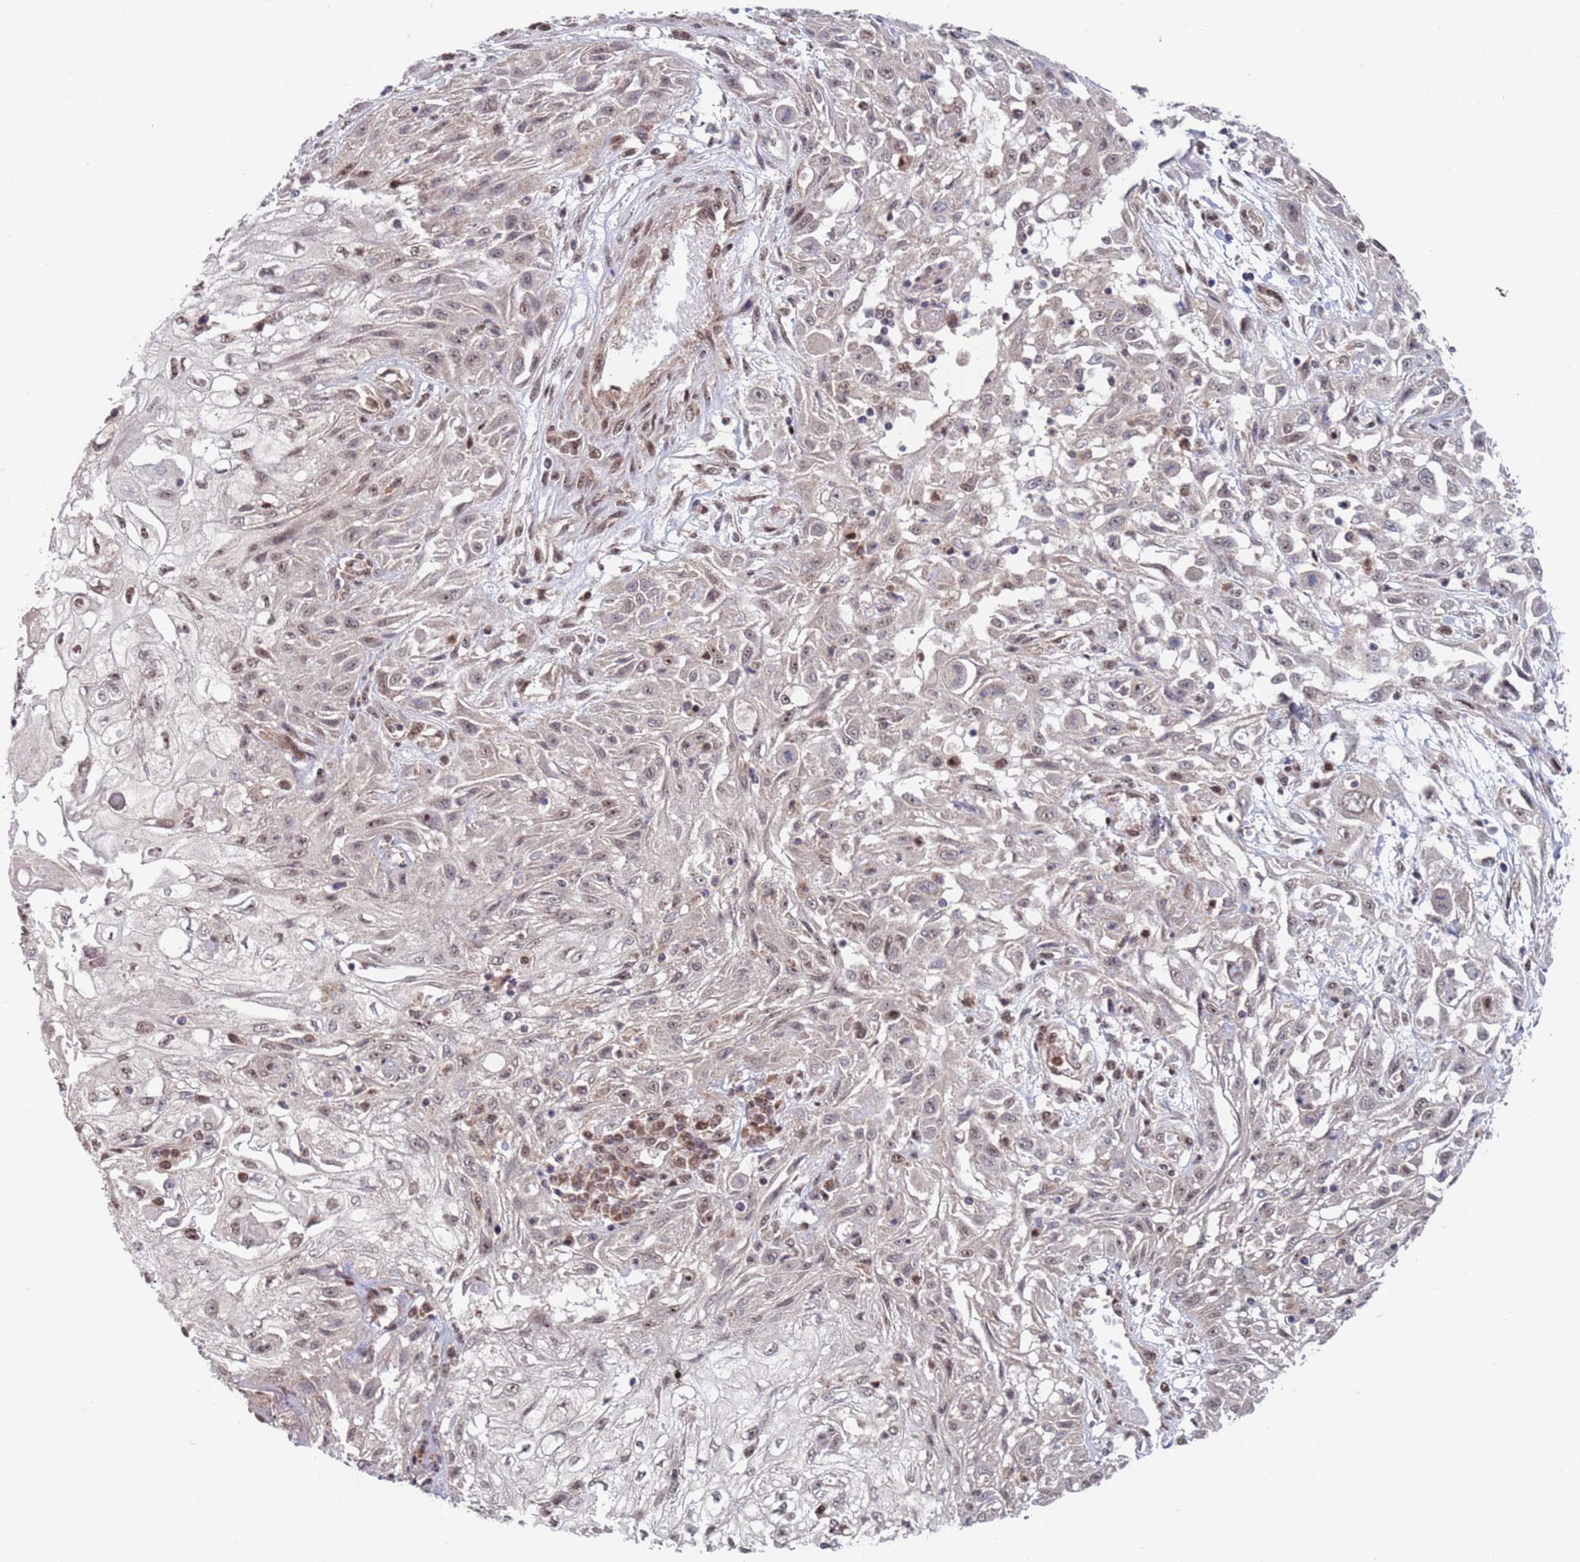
{"staining": {"intensity": "weak", "quantity": "<25%", "location": "nuclear"}, "tissue": "skin cancer", "cell_type": "Tumor cells", "image_type": "cancer", "snomed": [{"axis": "morphology", "description": "Squamous cell carcinoma, NOS"}, {"axis": "morphology", "description": "Squamous cell carcinoma, metastatic, NOS"}, {"axis": "topography", "description": "Skin"}, {"axis": "topography", "description": "Lymph node"}], "caption": "Immunohistochemistry (IHC) of skin metastatic squamous cell carcinoma reveals no expression in tumor cells. (DAB (3,3'-diaminobenzidine) IHC with hematoxylin counter stain).", "gene": "RPP25", "patient": {"sex": "male", "age": 75}}